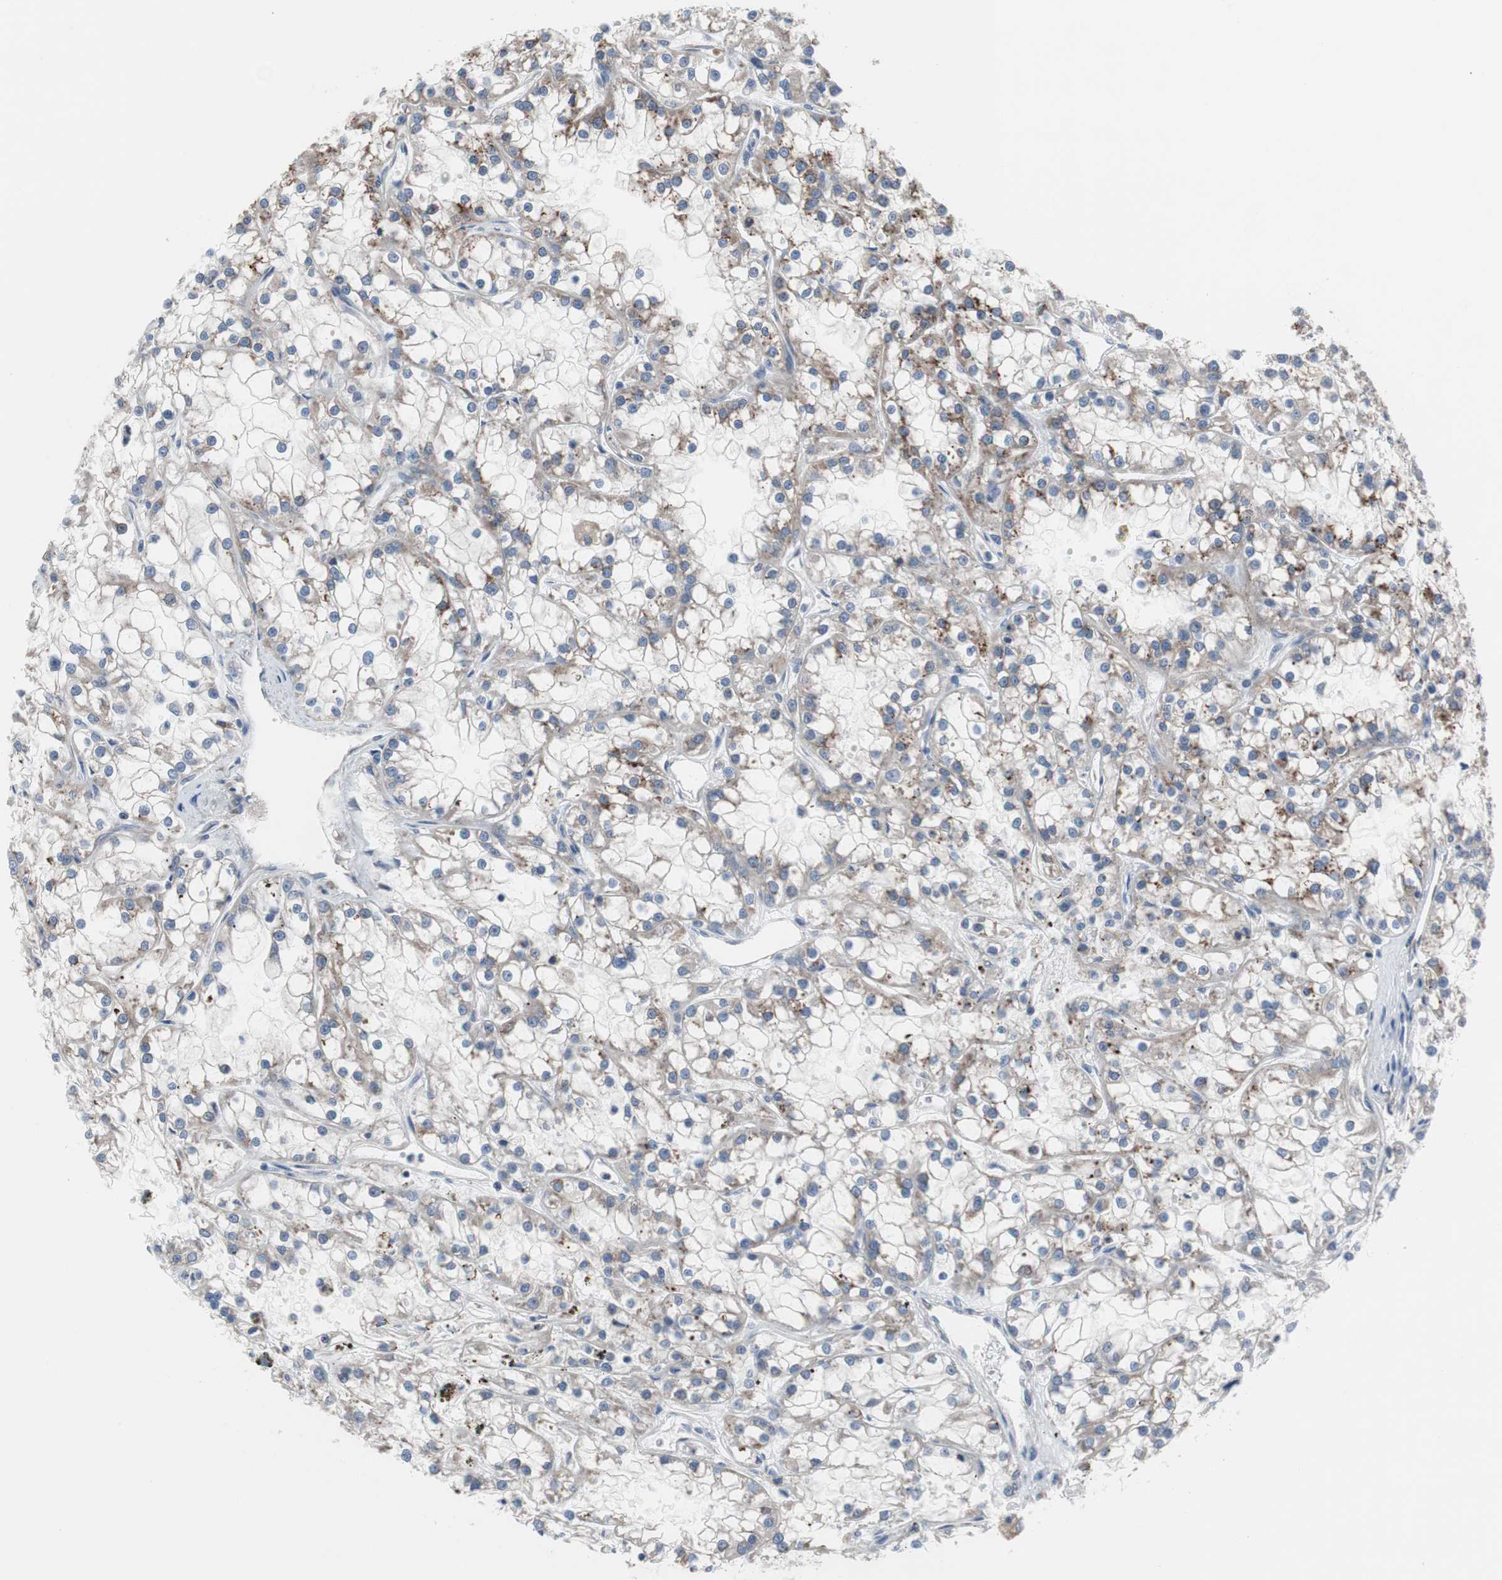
{"staining": {"intensity": "weak", "quantity": ">75%", "location": "cytoplasmic/membranous"}, "tissue": "renal cancer", "cell_type": "Tumor cells", "image_type": "cancer", "snomed": [{"axis": "morphology", "description": "Adenocarcinoma, NOS"}, {"axis": "topography", "description": "Kidney"}], "caption": "Renal adenocarcinoma was stained to show a protein in brown. There is low levels of weak cytoplasmic/membranous positivity in about >75% of tumor cells.", "gene": "KANSL1", "patient": {"sex": "female", "age": 52}}